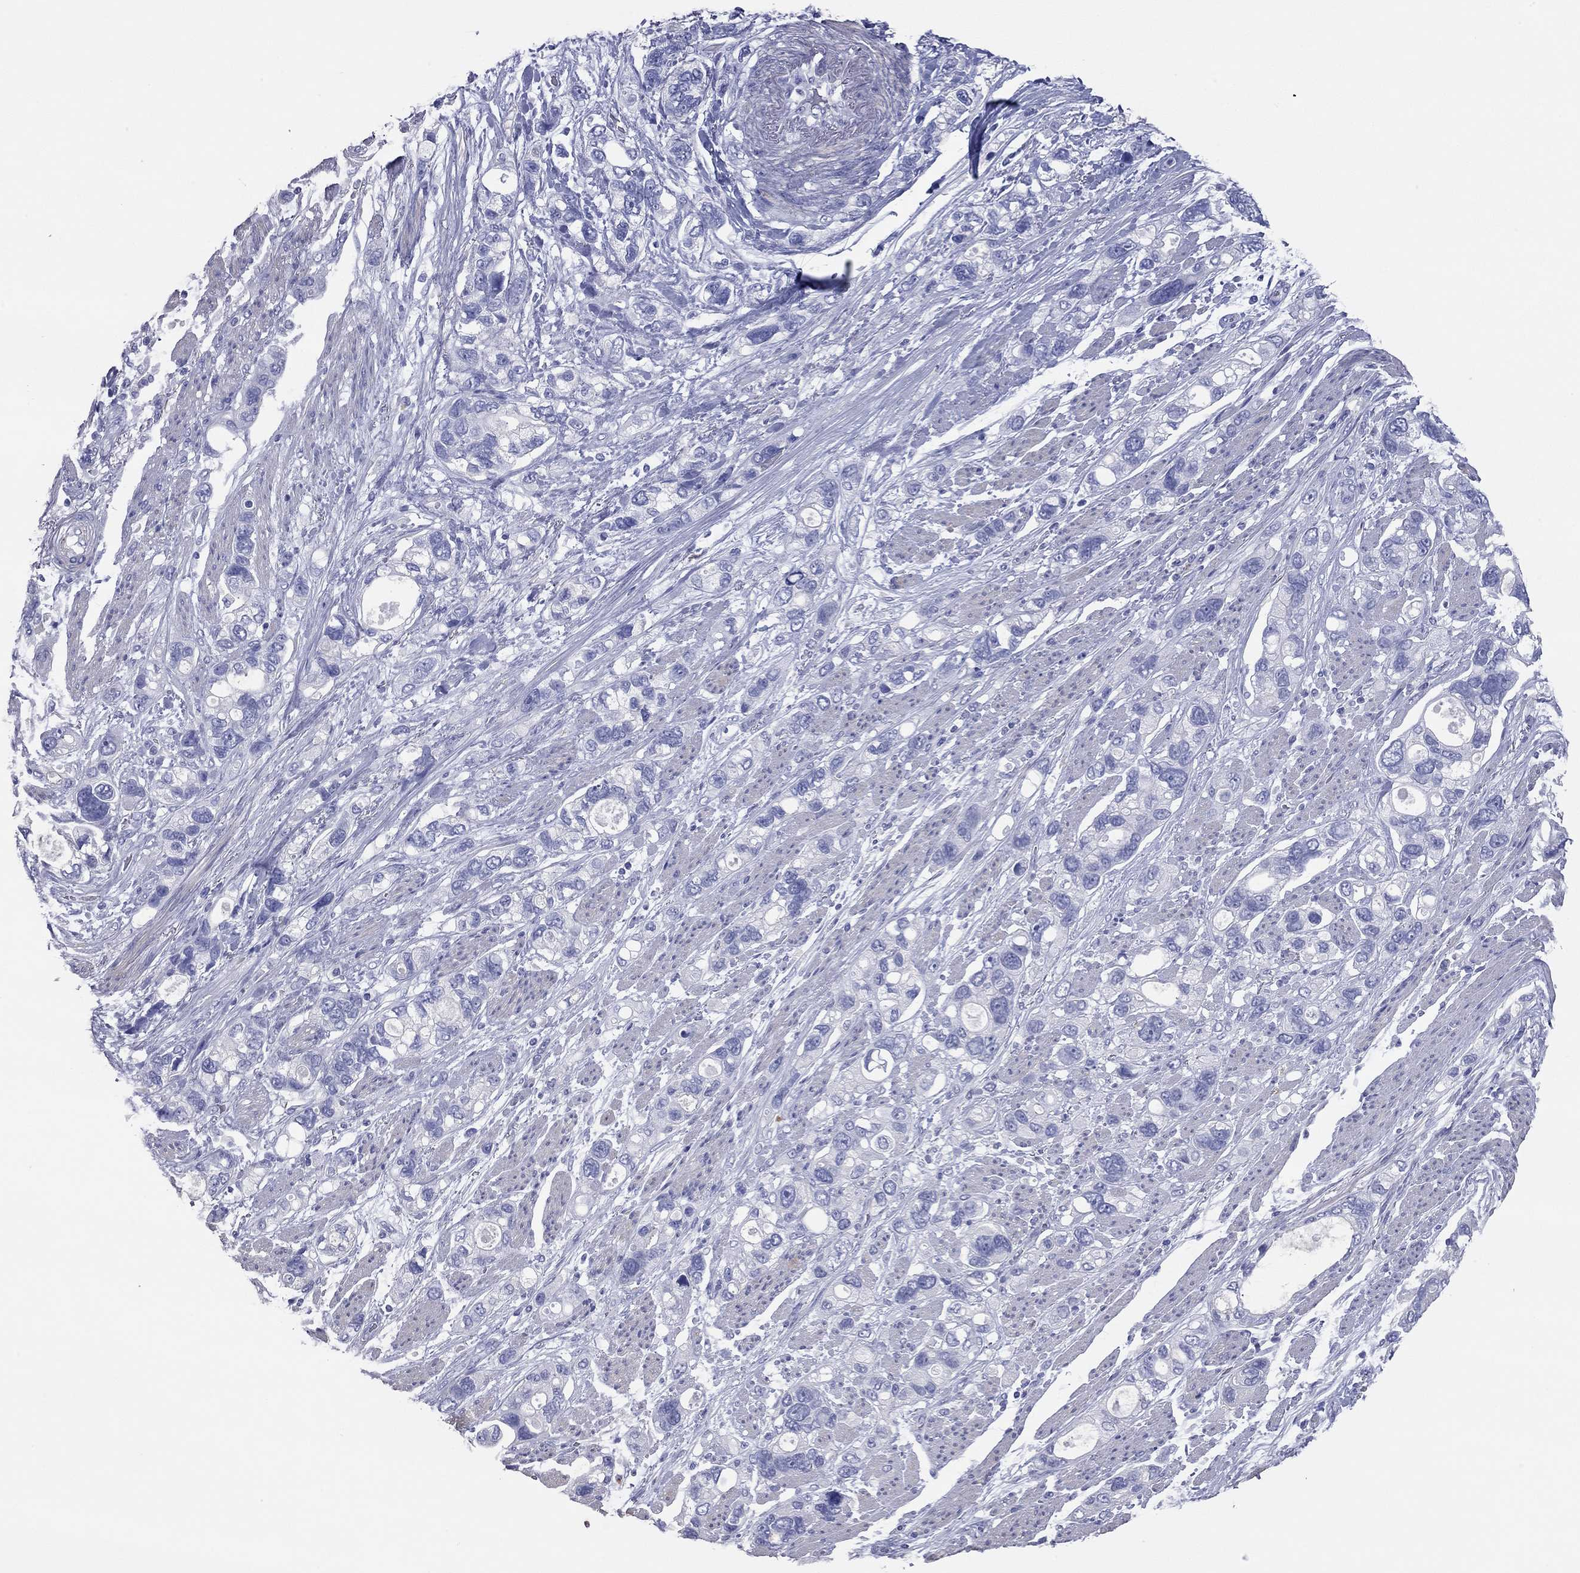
{"staining": {"intensity": "negative", "quantity": "none", "location": "none"}, "tissue": "stomach cancer", "cell_type": "Tumor cells", "image_type": "cancer", "snomed": [{"axis": "morphology", "description": "Adenocarcinoma, NOS"}, {"axis": "topography", "description": "Stomach, upper"}], "caption": "High power microscopy photomicrograph of an immunohistochemistry image of adenocarcinoma (stomach), revealing no significant positivity in tumor cells. Nuclei are stained in blue.", "gene": "ACTL7B", "patient": {"sex": "female", "age": 81}}